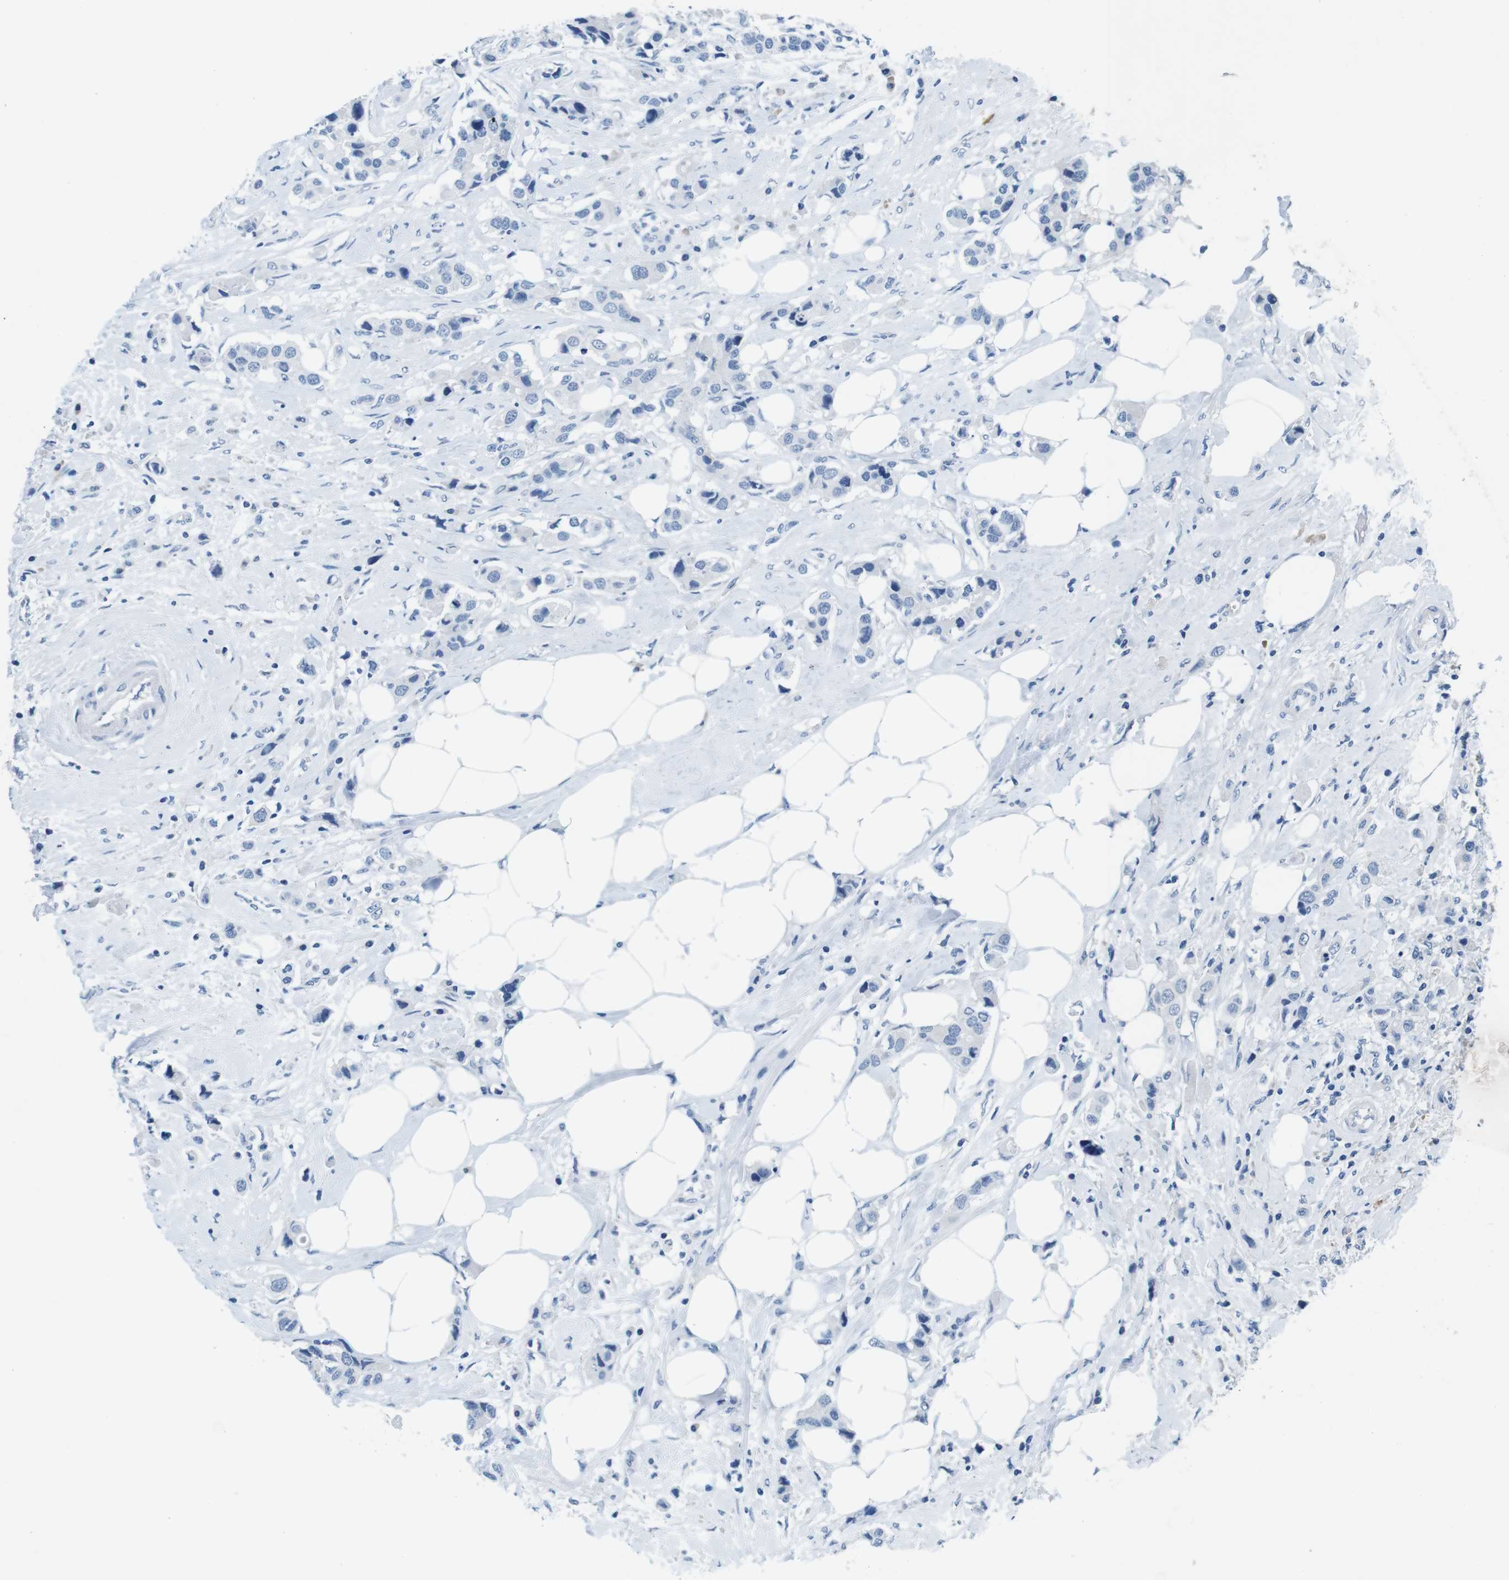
{"staining": {"intensity": "negative", "quantity": "none", "location": "none"}, "tissue": "breast cancer", "cell_type": "Tumor cells", "image_type": "cancer", "snomed": [{"axis": "morphology", "description": "Normal tissue, NOS"}, {"axis": "morphology", "description": "Duct carcinoma"}, {"axis": "topography", "description": "Breast"}], "caption": "IHC micrograph of neoplastic tissue: breast cancer stained with DAB (3,3'-diaminobenzidine) shows no significant protein positivity in tumor cells.", "gene": "IGHD", "patient": {"sex": "female", "age": 50}}